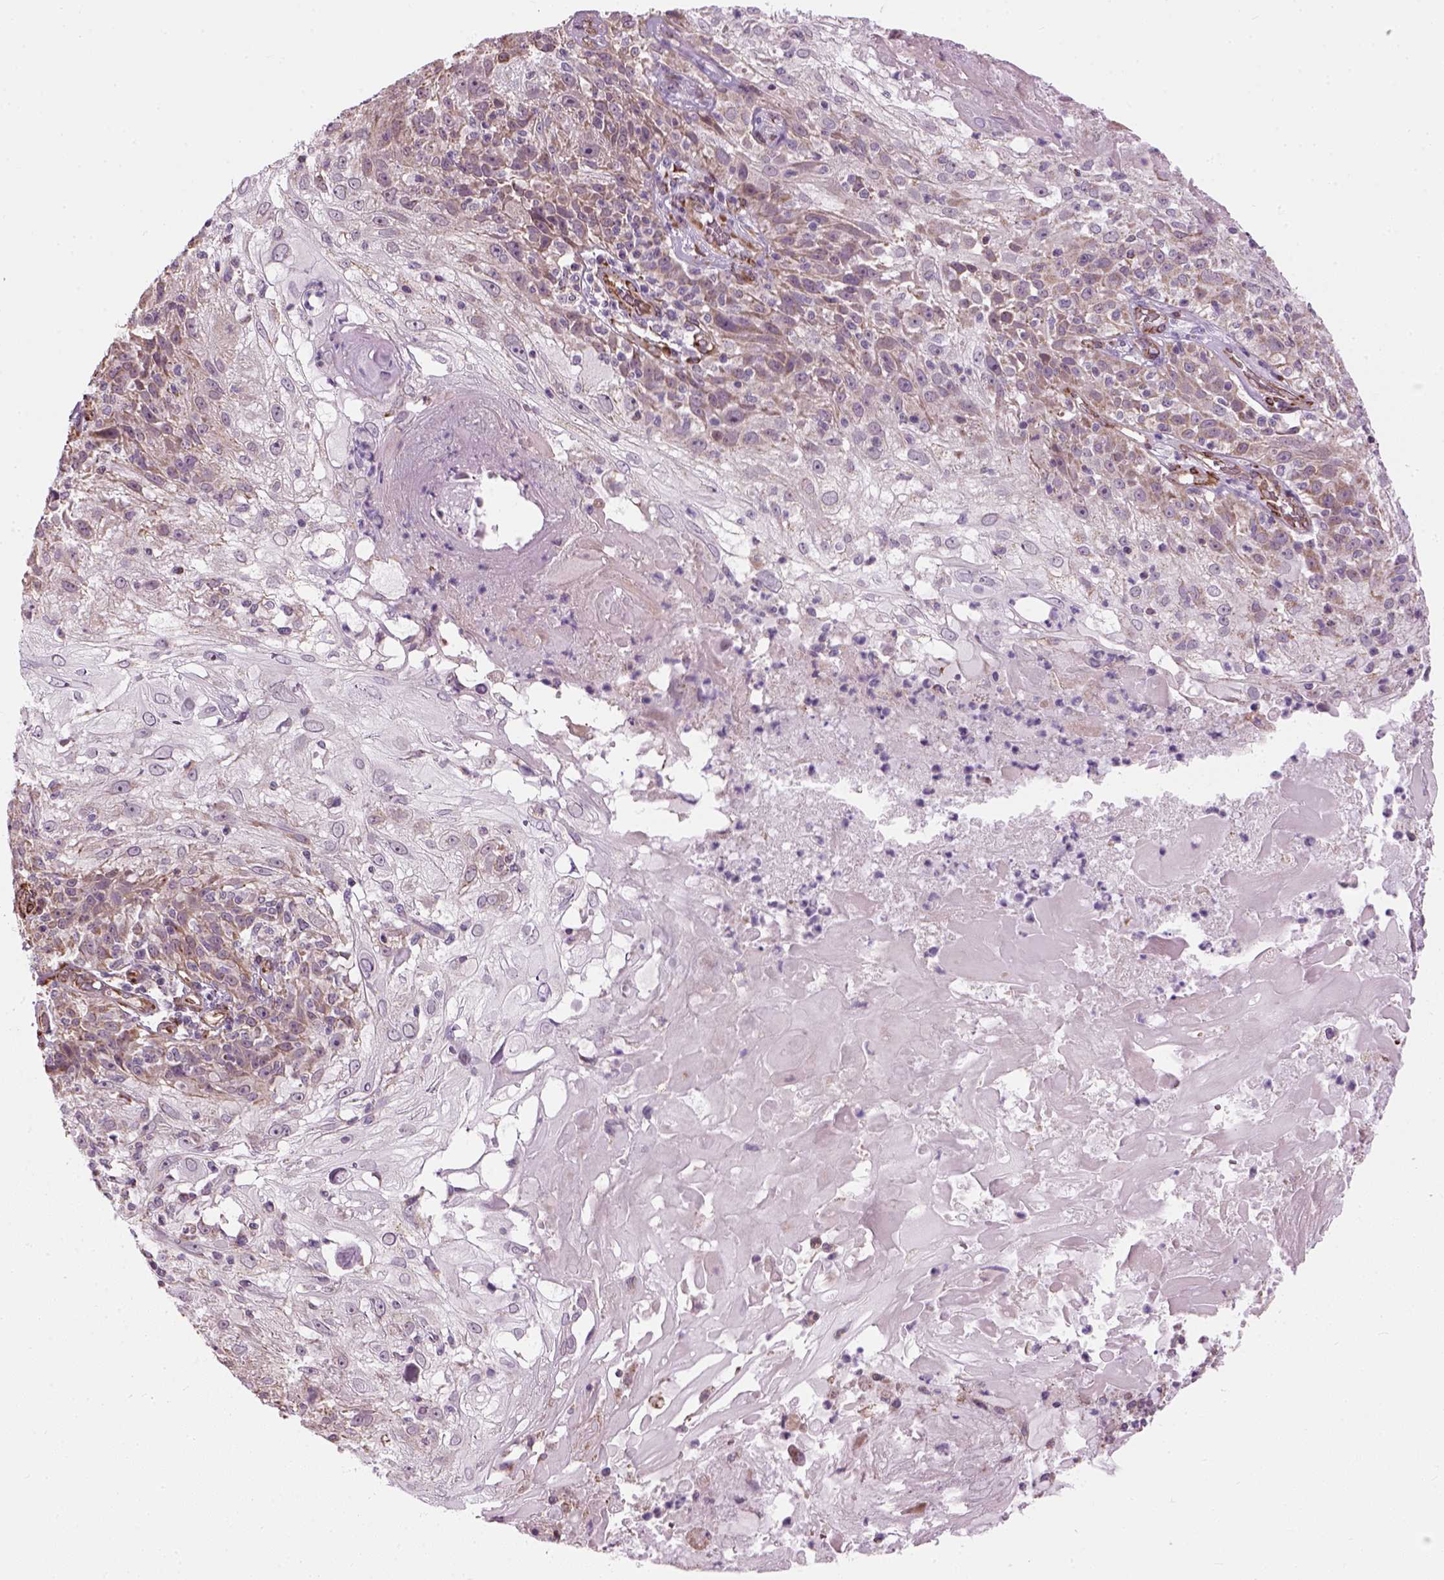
{"staining": {"intensity": "weak", "quantity": "25%-75%", "location": "cytoplasmic/membranous"}, "tissue": "skin cancer", "cell_type": "Tumor cells", "image_type": "cancer", "snomed": [{"axis": "morphology", "description": "Normal tissue, NOS"}, {"axis": "morphology", "description": "Squamous cell carcinoma, NOS"}, {"axis": "topography", "description": "Skin"}], "caption": "The image exhibits staining of squamous cell carcinoma (skin), revealing weak cytoplasmic/membranous protein staining (brown color) within tumor cells.", "gene": "XK", "patient": {"sex": "female", "age": 83}}